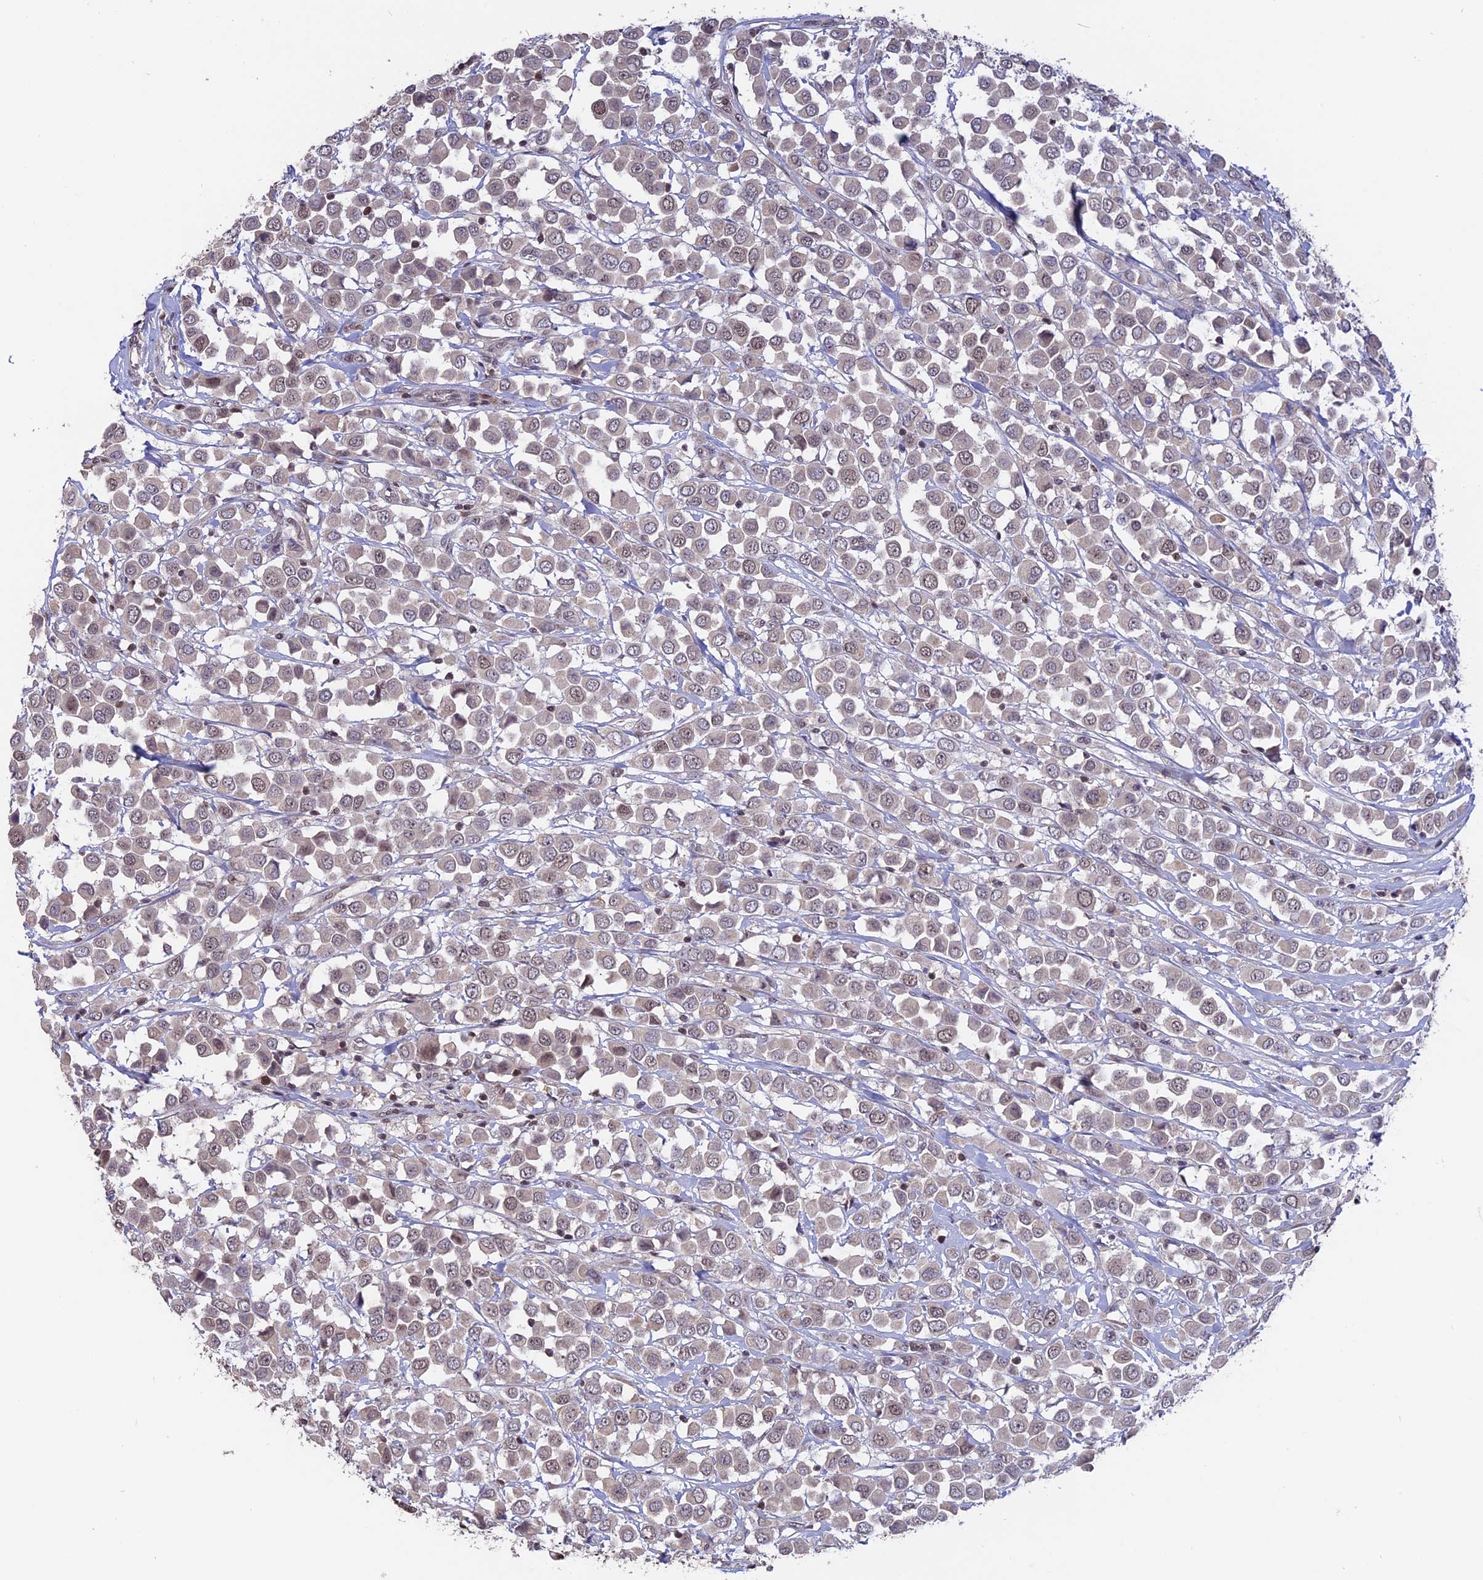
{"staining": {"intensity": "weak", "quantity": "<25%", "location": "nuclear"}, "tissue": "breast cancer", "cell_type": "Tumor cells", "image_type": "cancer", "snomed": [{"axis": "morphology", "description": "Duct carcinoma"}, {"axis": "topography", "description": "Breast"}], "caption": "DAB (3,3'-diaminobenzidine) immunohistochemical staining of breast cancer (infiltrating ductal carcinoma) demonstrates no significant staining in tumor cells.", "gene": "RFC5", "patient": {"sex": "female", "age": 61}}